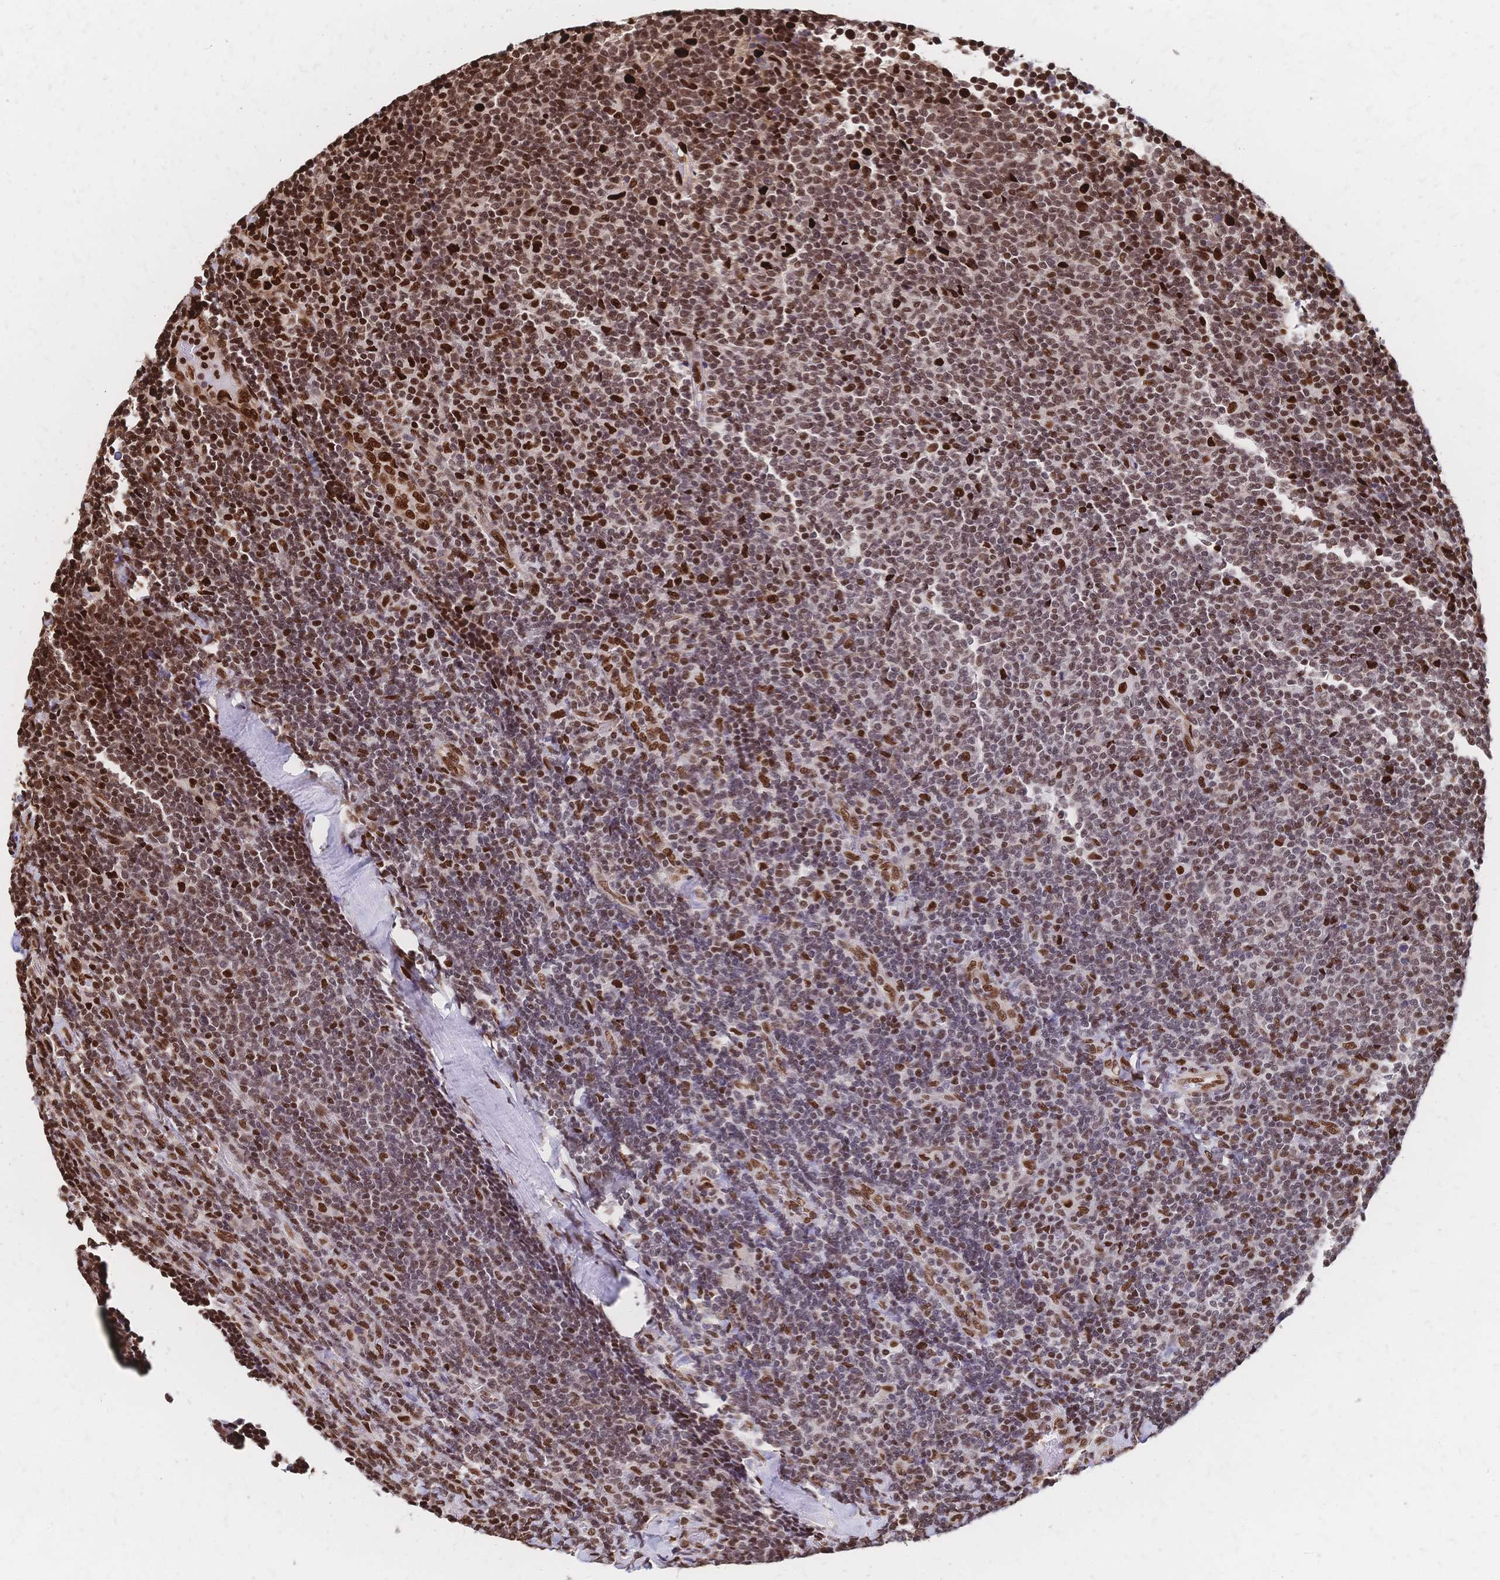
{"staining": {"intensity": "moderate", "quantity": "25%-75%", "location": "nuclear"}, "tissue": "lymphoma", "cell_type": "Tumor cells", "image_type": "cancer", "snomed": [{"axis": "morphology", "description": "Malignant lymphoma, non-Hodgkin's type, Low grade"}, {"axis": "topography", "description": "Lymph node"}], "caption": "Immunohistochemistry image of neoplastic tissue: human low-grade malignant lymphoma, non-Hodgkin's type stained using immunohistochemistry (IHC) exhibits medium levels of moderate protein expression localized specifically in the nuclear of tumor cells, appearing as a nuclear brown color.", "gene": "HDGF", "patient": {"sex": "male", "age": 52}}